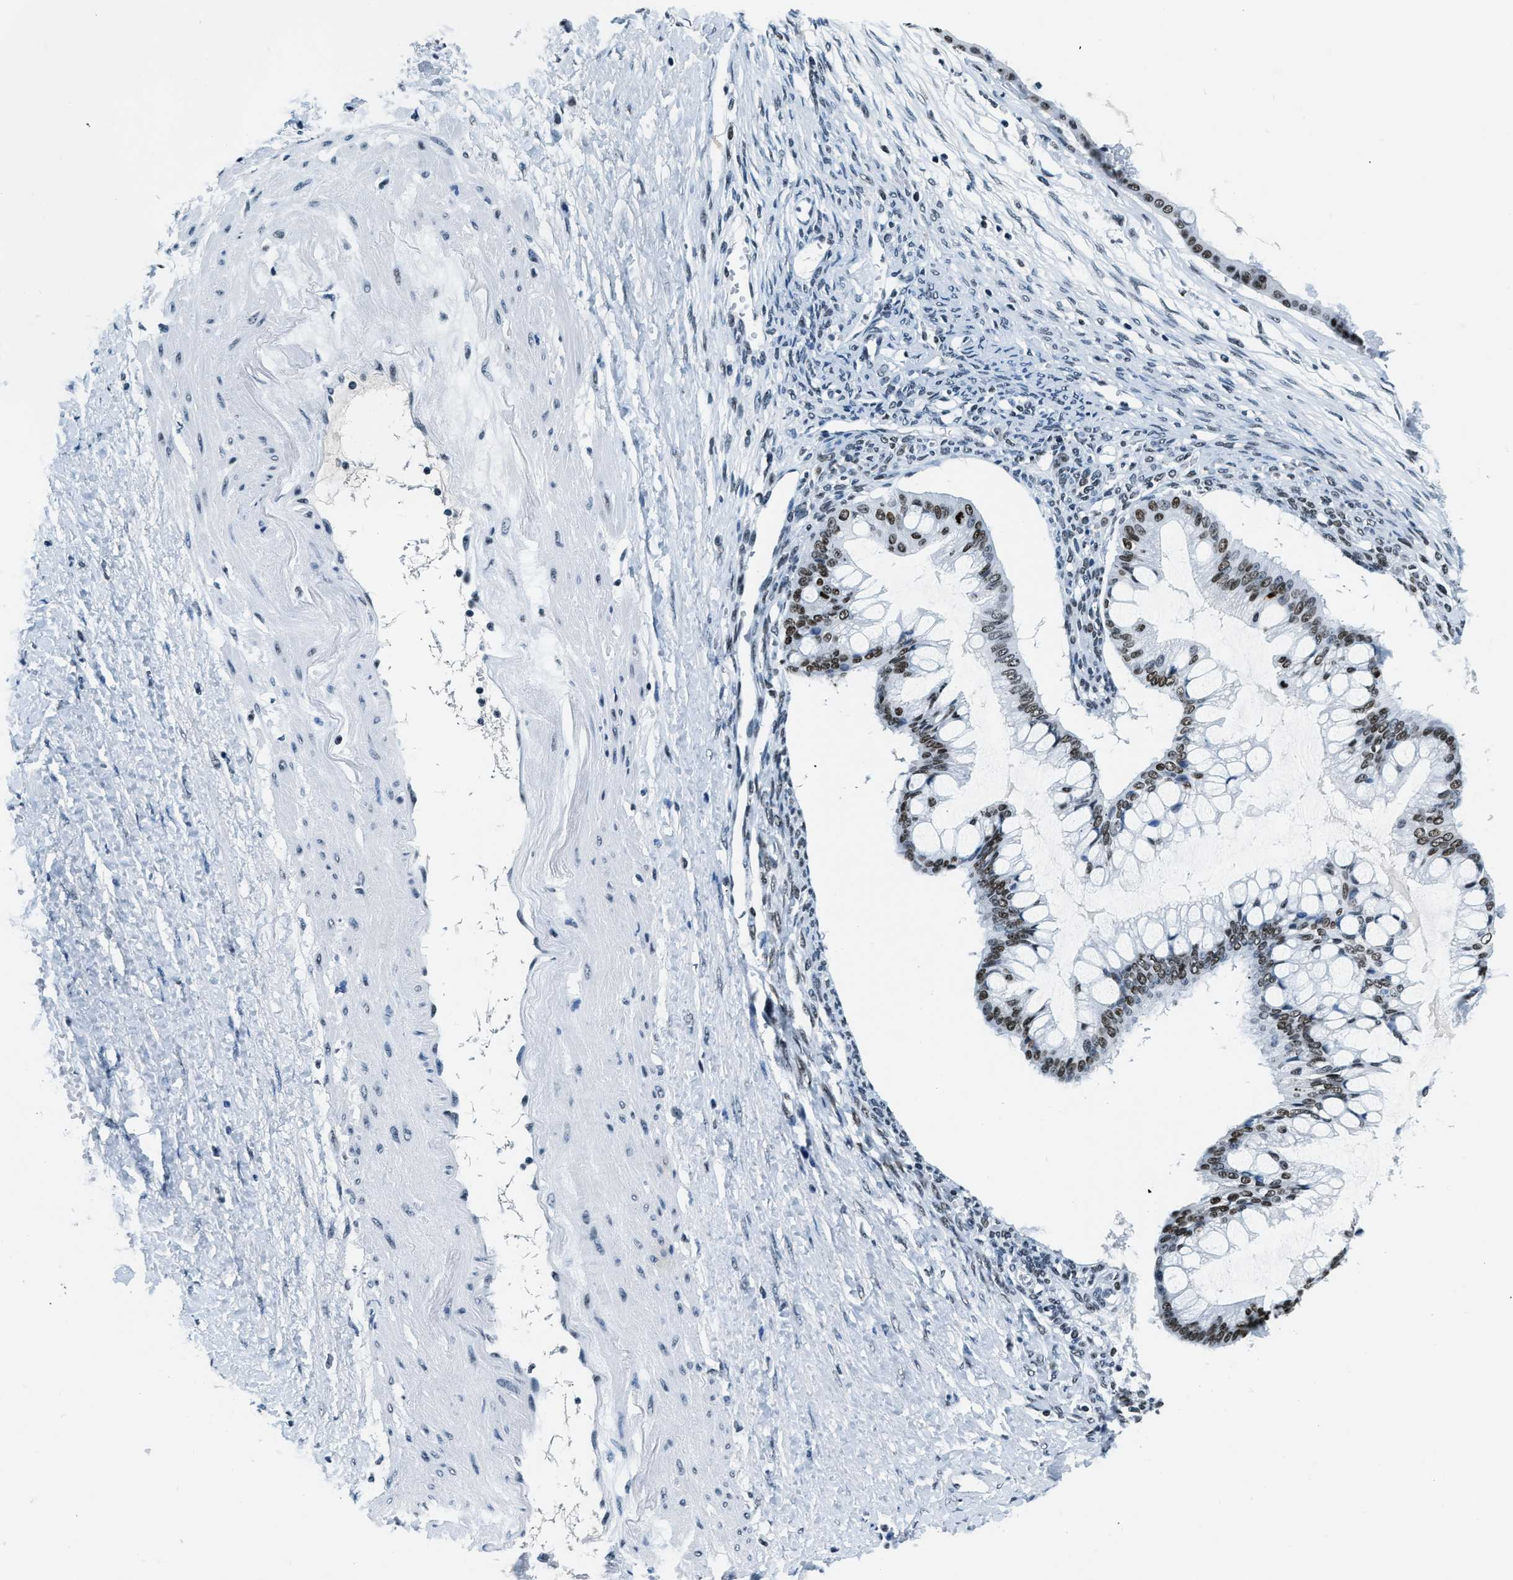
{"staining": {"intensity": "moderate", "quantity": ">75%", "location": "nuclear"}, "tissue": "ovarian cancer", "cell_type": "Tumor cells", "image_type": "cancer", "snomed": [{"axis": "morphology", "description": "Cystadenocarcinoma, mucinous, NOS"}, {"axis": "topography", "description": "Ovary"}], "caption": "Moderate nuclear expression for a protein is present in about >75% of tumor cells of ovarian cancer (mucinous cystadenocarcinoma) using IHC.", "gene": "TOP1", "patient": {"sex": "female", "age": 73}}